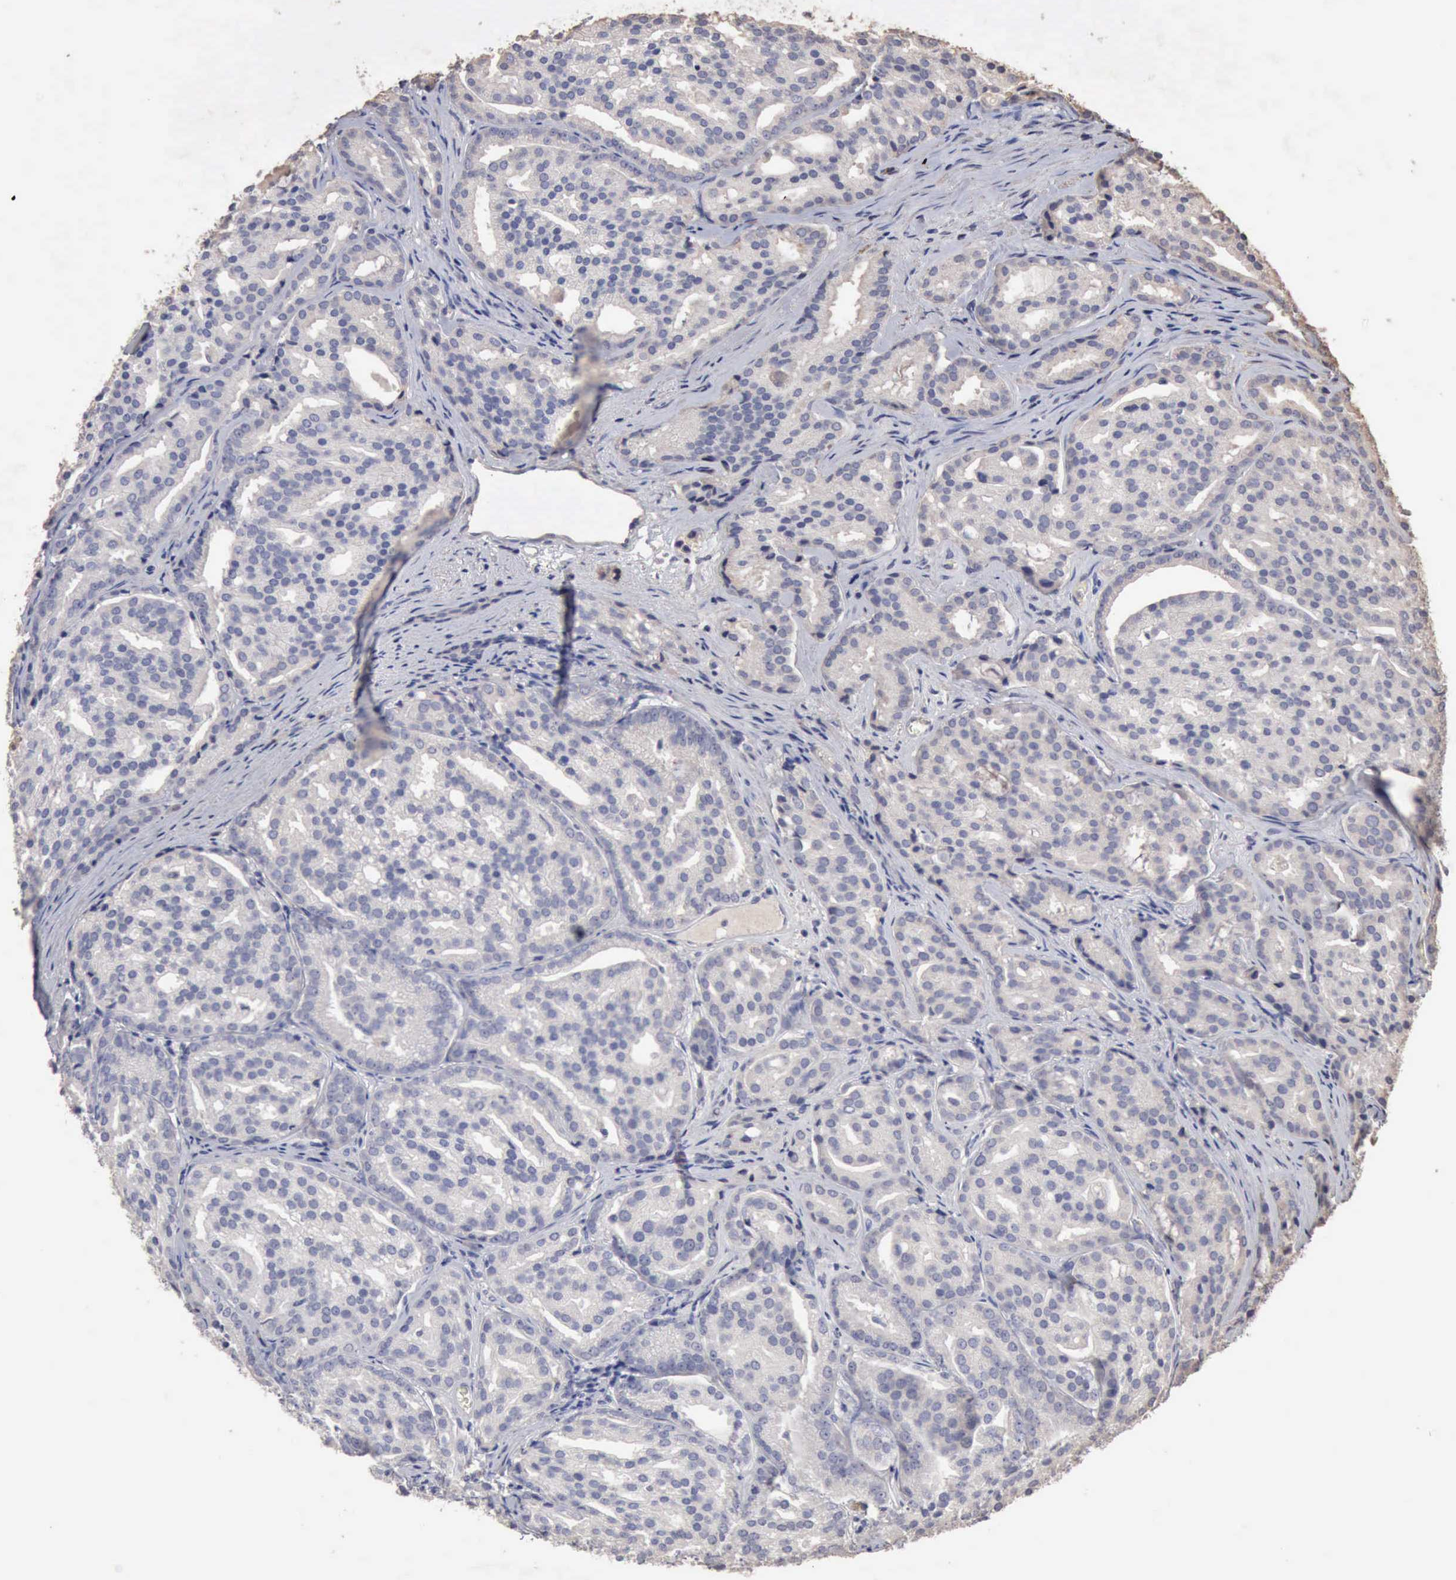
{"staining": {"intensity": "negative", "quantity": "none", "location": "none"}, "tissue": "prostate cancer", "cell_type": "Tumor cells", "image_type": "cancer", "snomed": [{"axis": "morphology", "description": "Adenocarcinoma, High grade"}, {"axis": "topography", "description": "Prostate"}], "caption": "Tumor cells are negative for protein expression in human adenocarcinoma (high-grade) (prostate).", "gene": "KRT6B", "patient": {"sex": "male", "age": 64}}